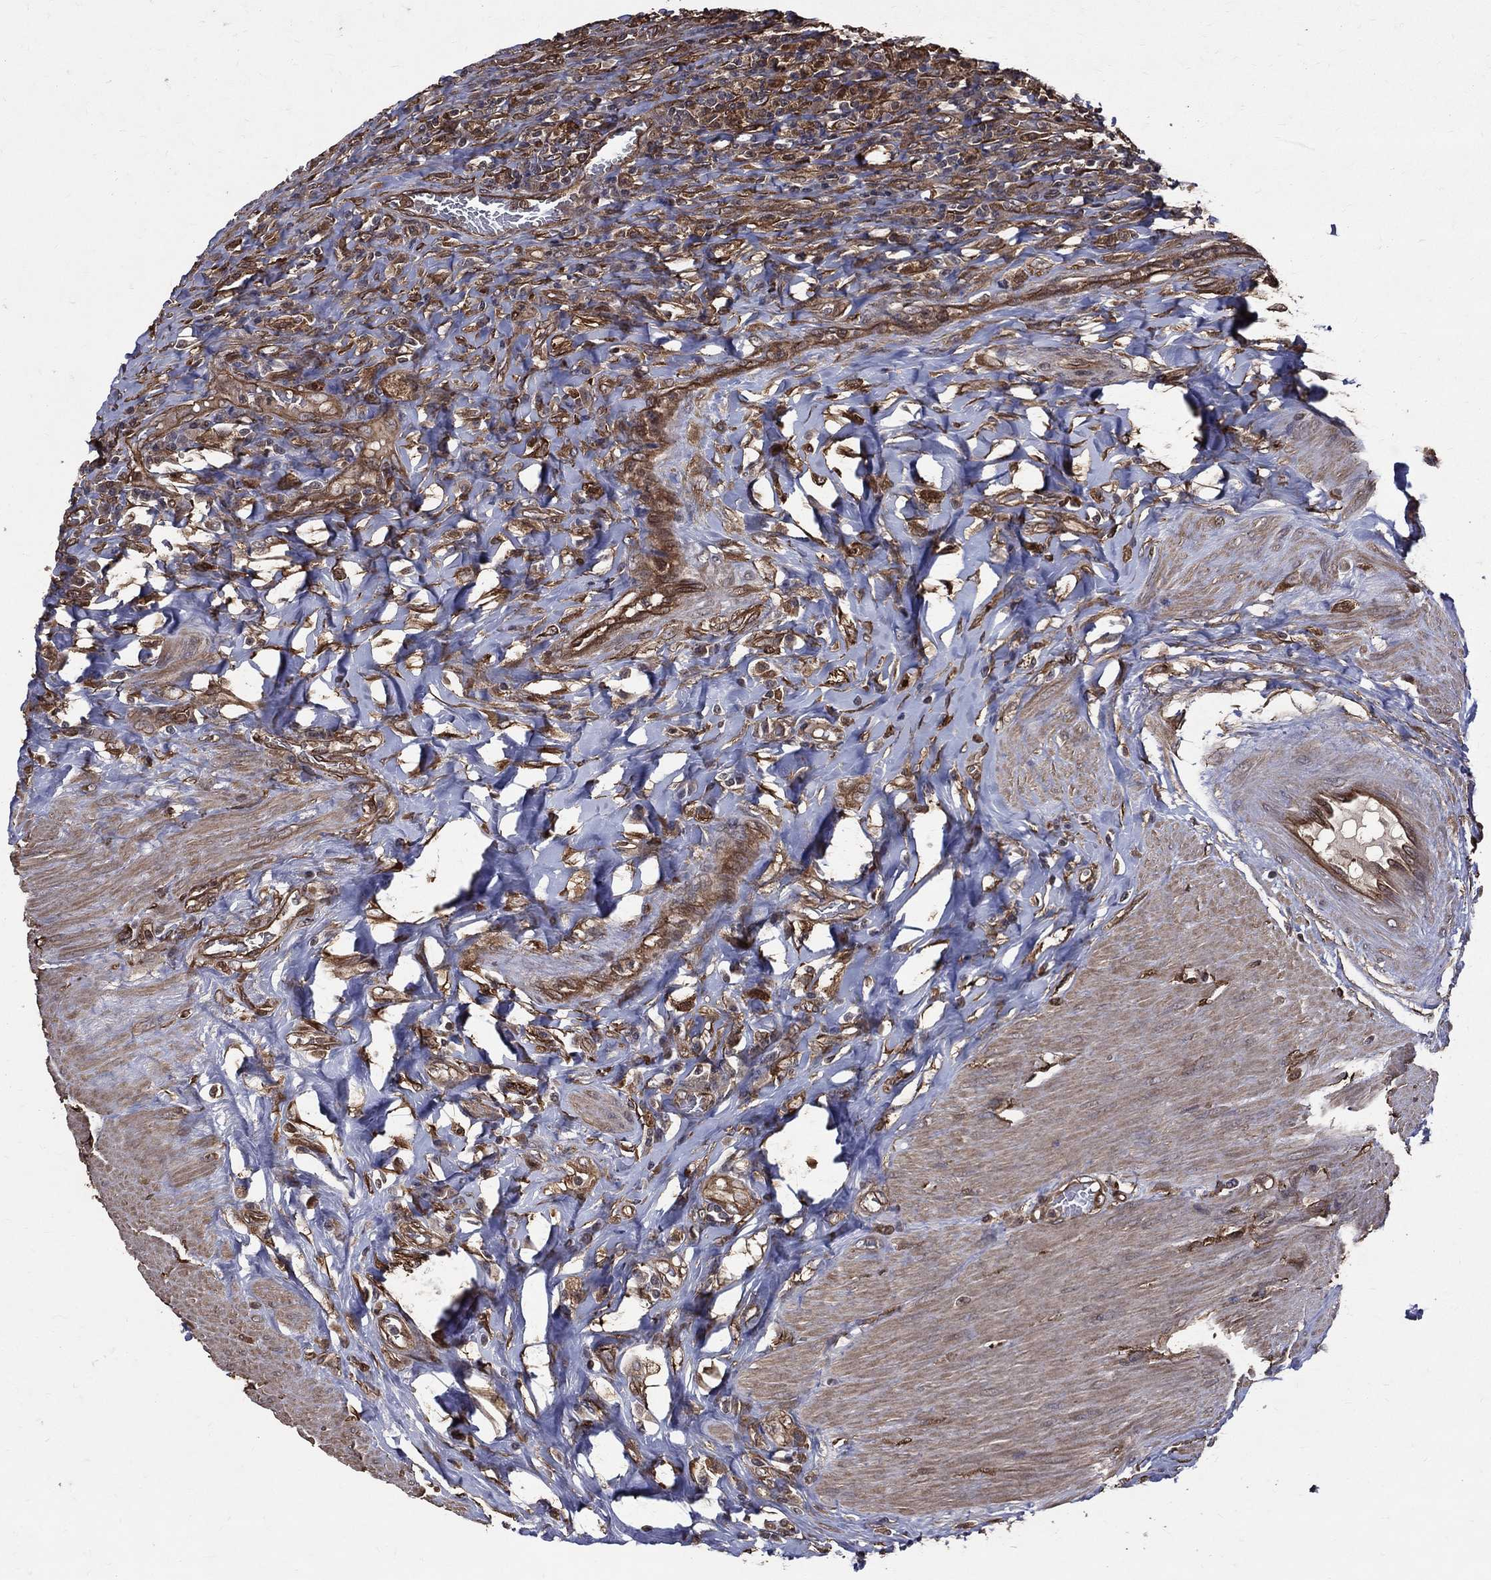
{"staining": {"intensity": "negative", "quantity": "none", "location": "none"}, "tissue": "colorectal cancer", "cell_type": "Tumor cells", "image_type": "cancer", "snomed": [{"axis": "morphology", "description": "Adenocarcinoma, NOS"}, {"axis": "topography", "description": "Colon"}], "caption": "This histopathology image is of colorectal cancer (adenocarcinoma) stained with IHC to label a protein in brown with the nuclei are counter-stained blue. There is no expression in tumor cells.", "gene": "DPYSL2", "patient": {"sex": "female", "age": 86}}